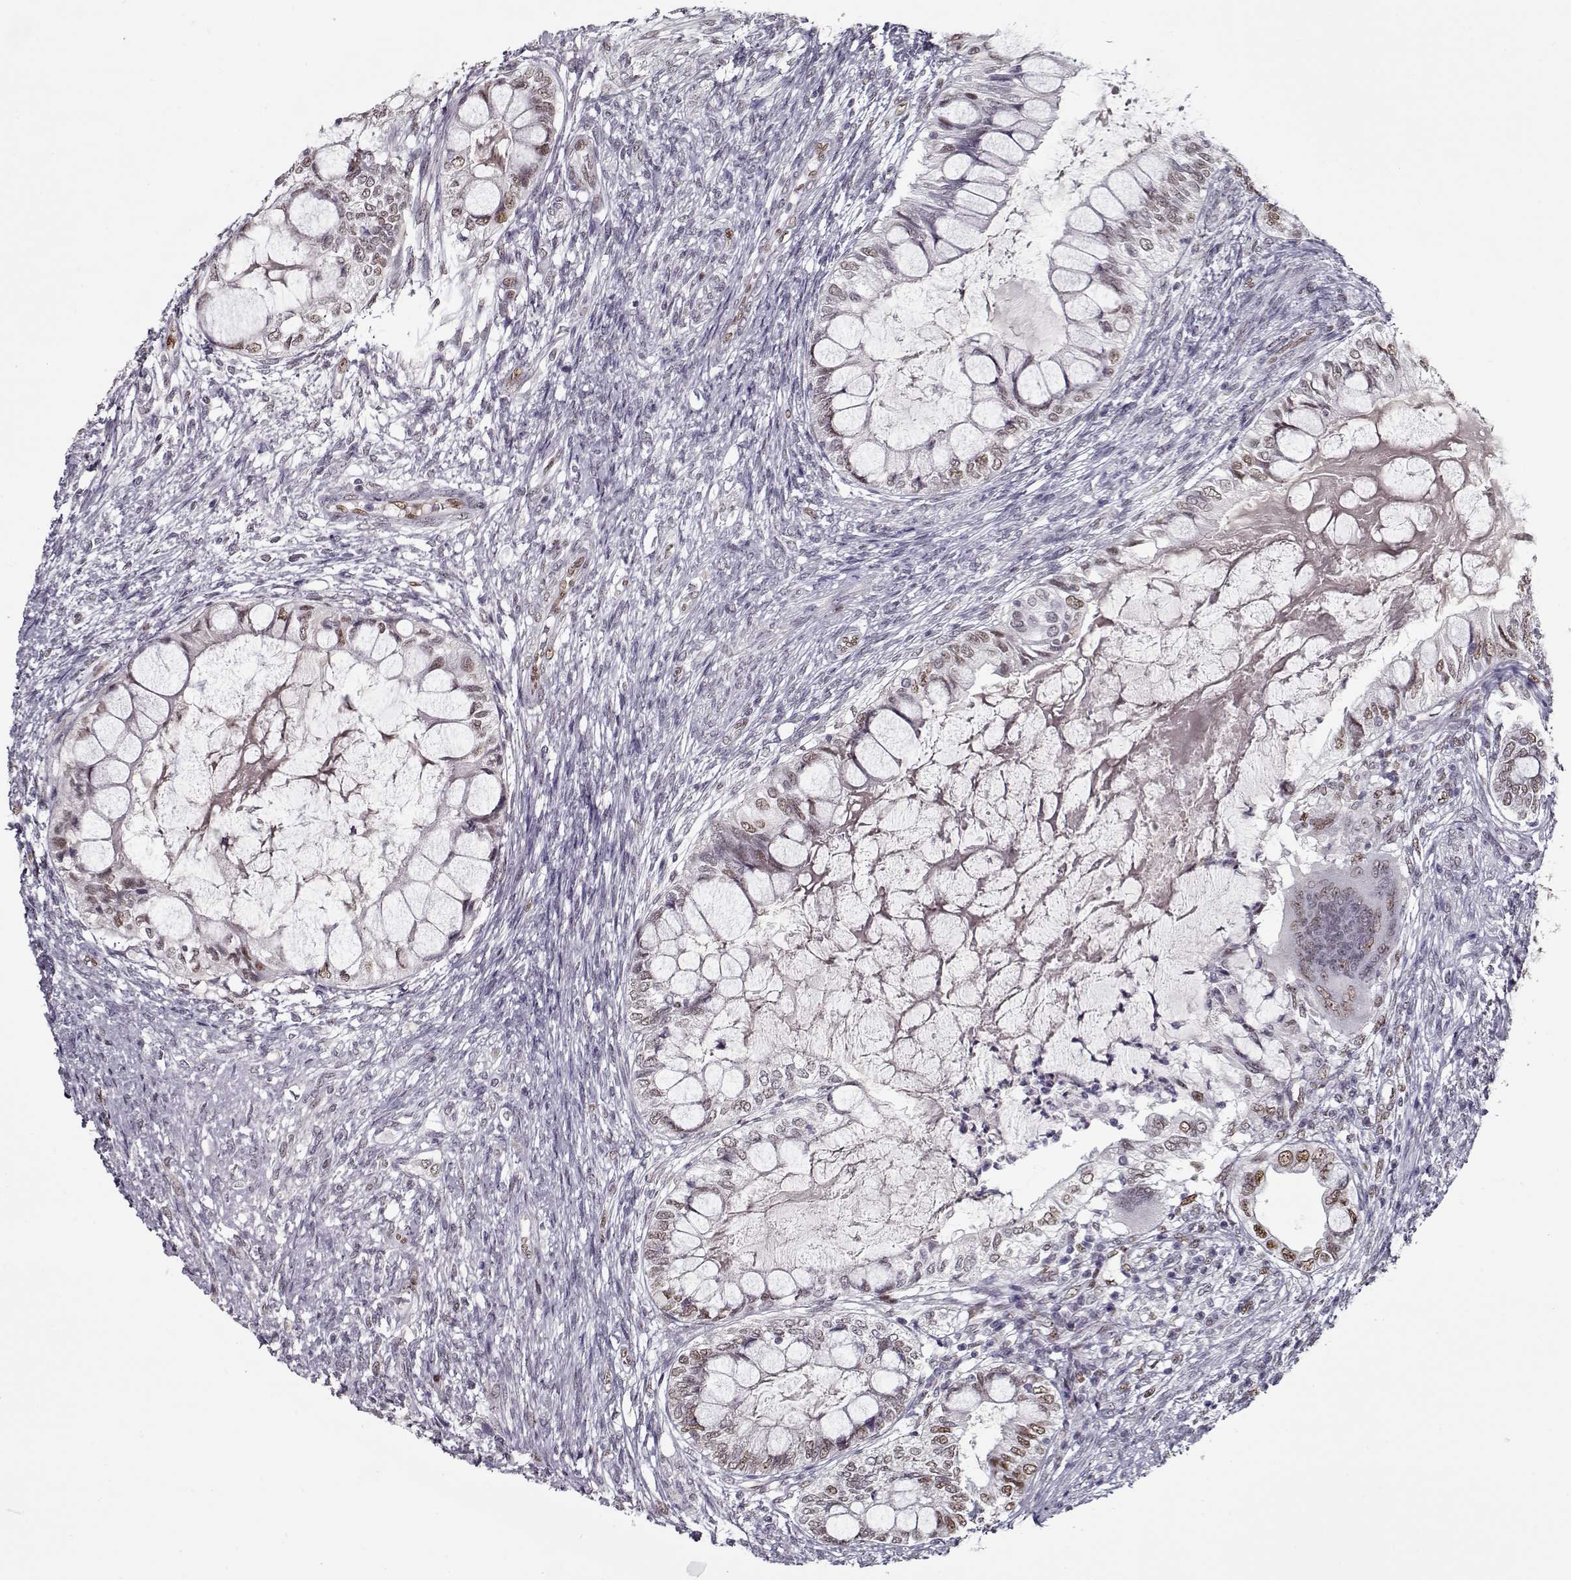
{"staining": {"intensity": "weak", "quantity": "25%-75%", "location": "nuclear"}, "tissue": "testis cancer", "cell_type": "Tumor cells", "image_type": "cancer", "snomed": [{"axis": "morphology", "description": "Seminoma, NOS"}, {"axis": "morphology", "description": "Carcinoma, Embryonal, NOS"}, {"axis": "topography", "description": "Testis"}], "caption": "Protein expression analysis of human testis cancer (seminoma) reveals weak nuclear staining in approximately 25%-75% of tumor cells.", "gene": "PRMT8", "patient": {"sex": "male", "age": 41}}